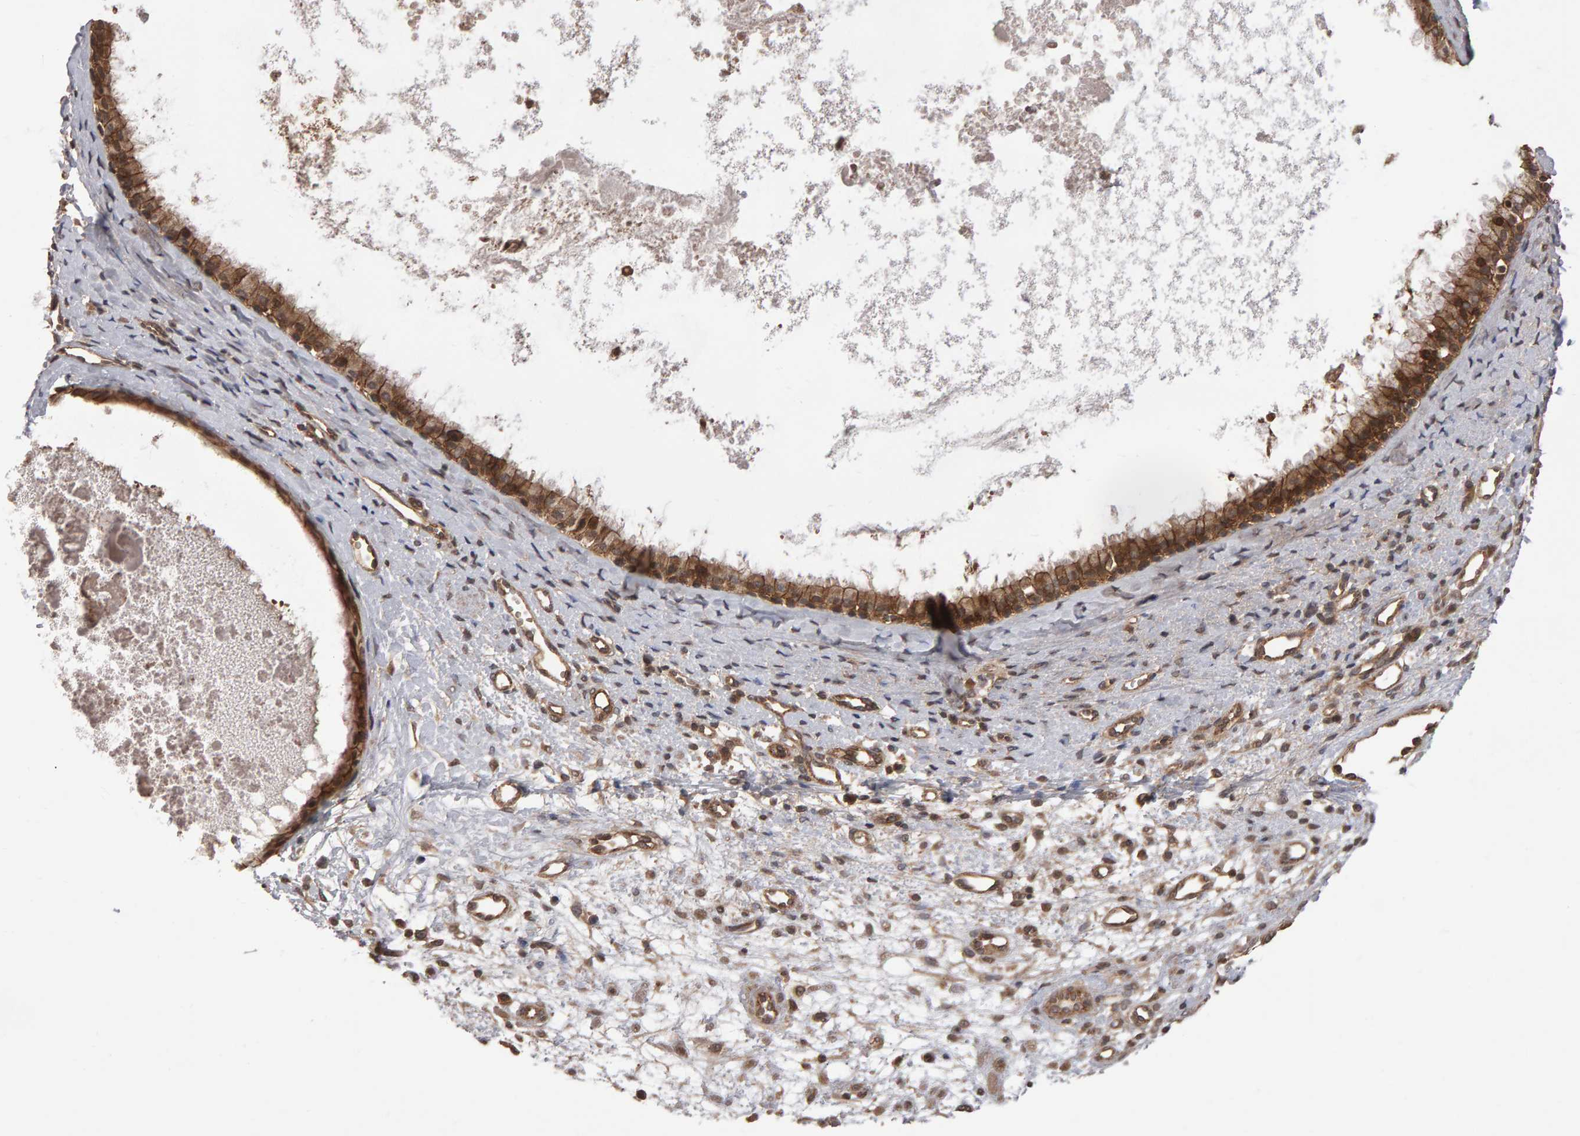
{"staining": {"intensity": "moderate", "quantity": ">75%", "location": "cytoplasmic/membranous"}, "tissue": "nasopharynx", "cell_type": "Respiratory epithelial cells", "image_type": "normal", "snomed": [{"axis": "morphology", "description": "Normal tissue, NOS"}, {"axis": "topography", "description": "Nasopharynx"}], "caption": "Protein expression analysis of normal nasopharynx demonstrates moderate cytoplasmic/membranous staining in about >75% of respiratory epithelial cells. (DAB IHC, brown staining for protein, blue staining for nuclei).", "gene": "SCRIB", "patient": {"sex": "male", "age": 22}}